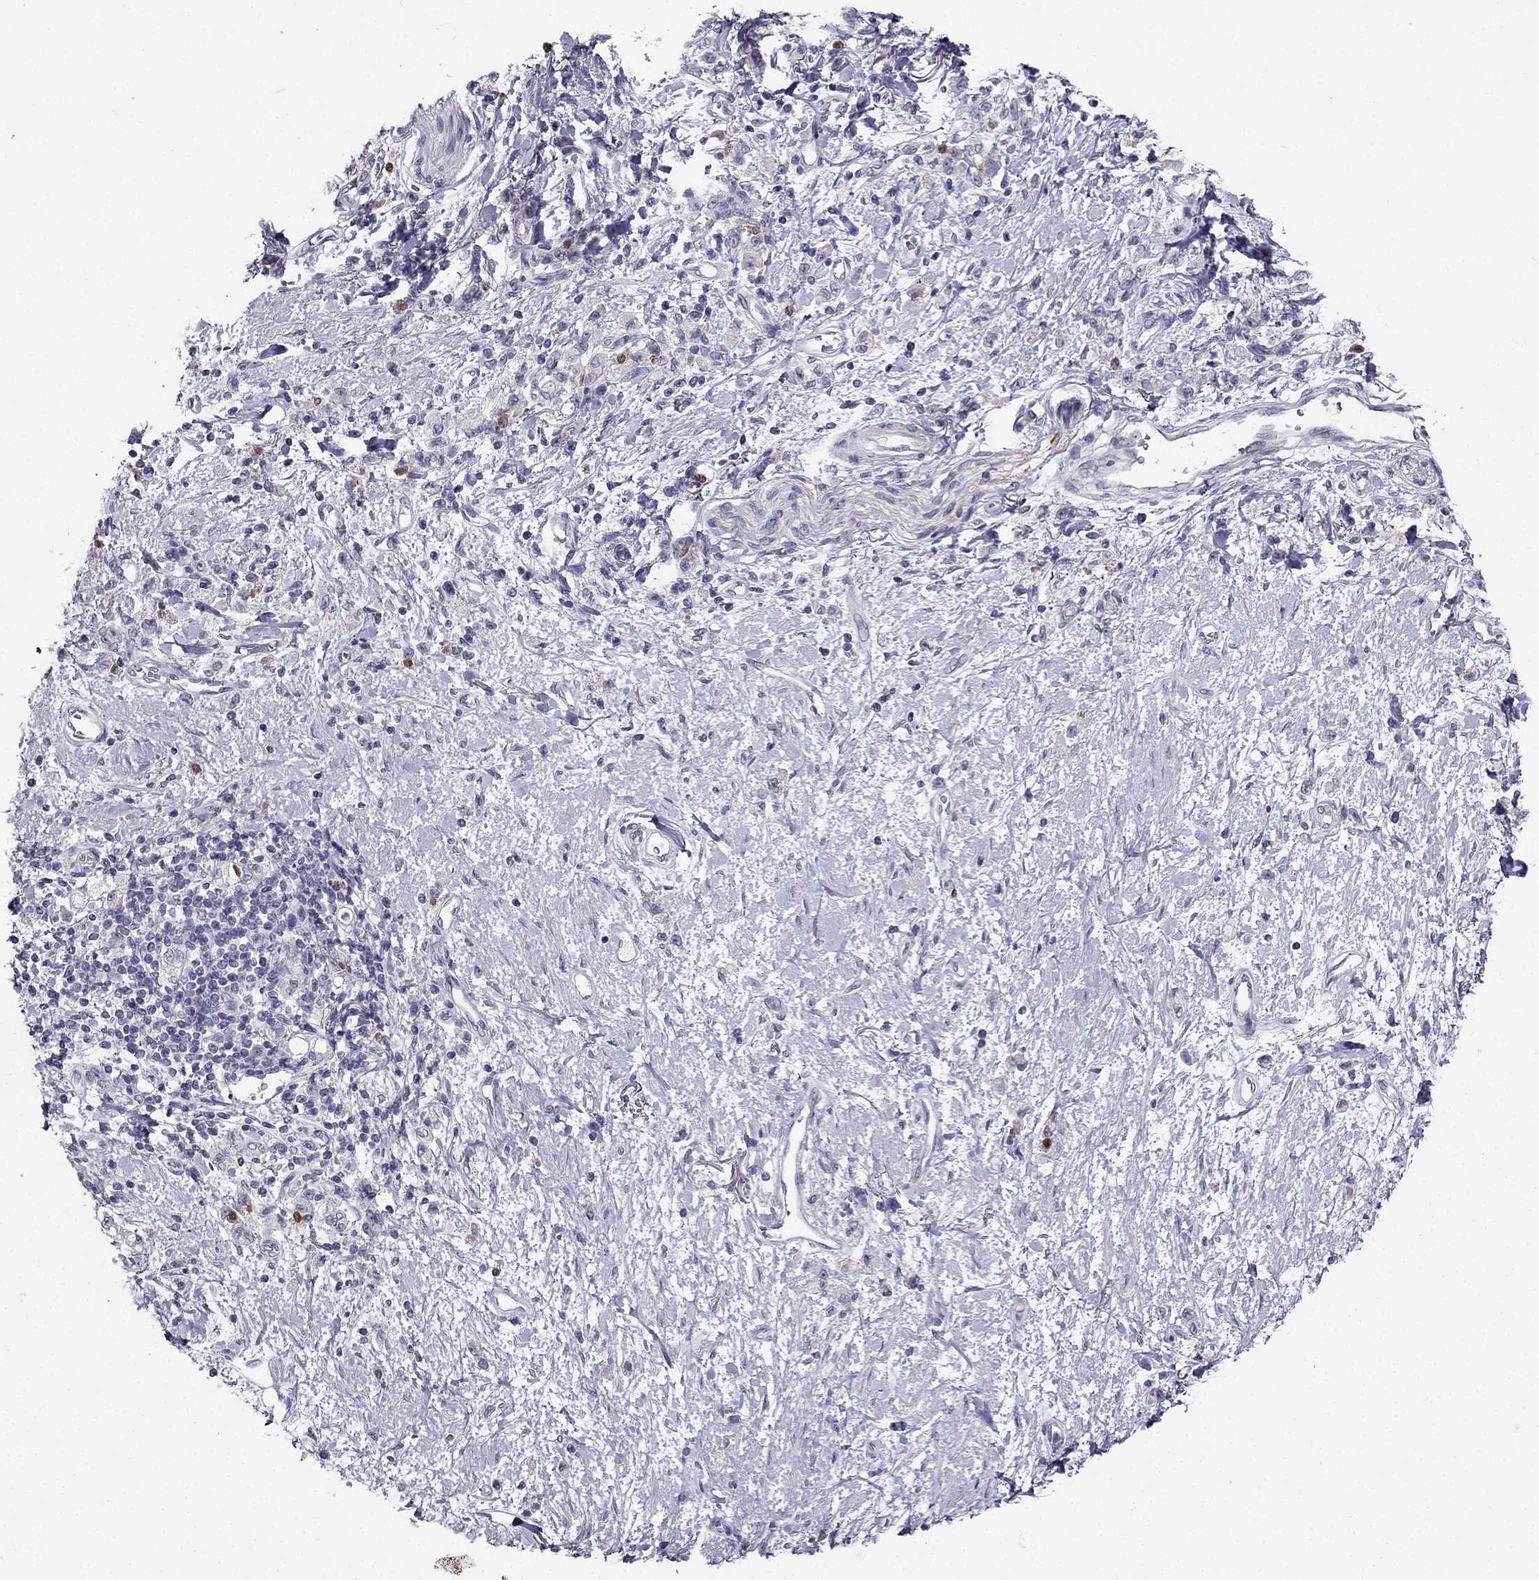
{"staining": {"intensity": "negative", "quantity": "none", "location": "none"}, "tissue": "stomach cancer", "cell_type": "Tumor cells", "image_type": "cancer", "snomed": [{"axis": "morphology", "description": "Adenocarcinoma, NOS"}, {"axis": "topography", "description": "Stomach"}], "caption": "The immunohistochemistry (IHC) histopathology image has no significant staining in tumor cells of stomach cancer (adenocarcinoma) tissue.", "gene": "CALB2", "patient": {"sex": "male", "age": 77}}